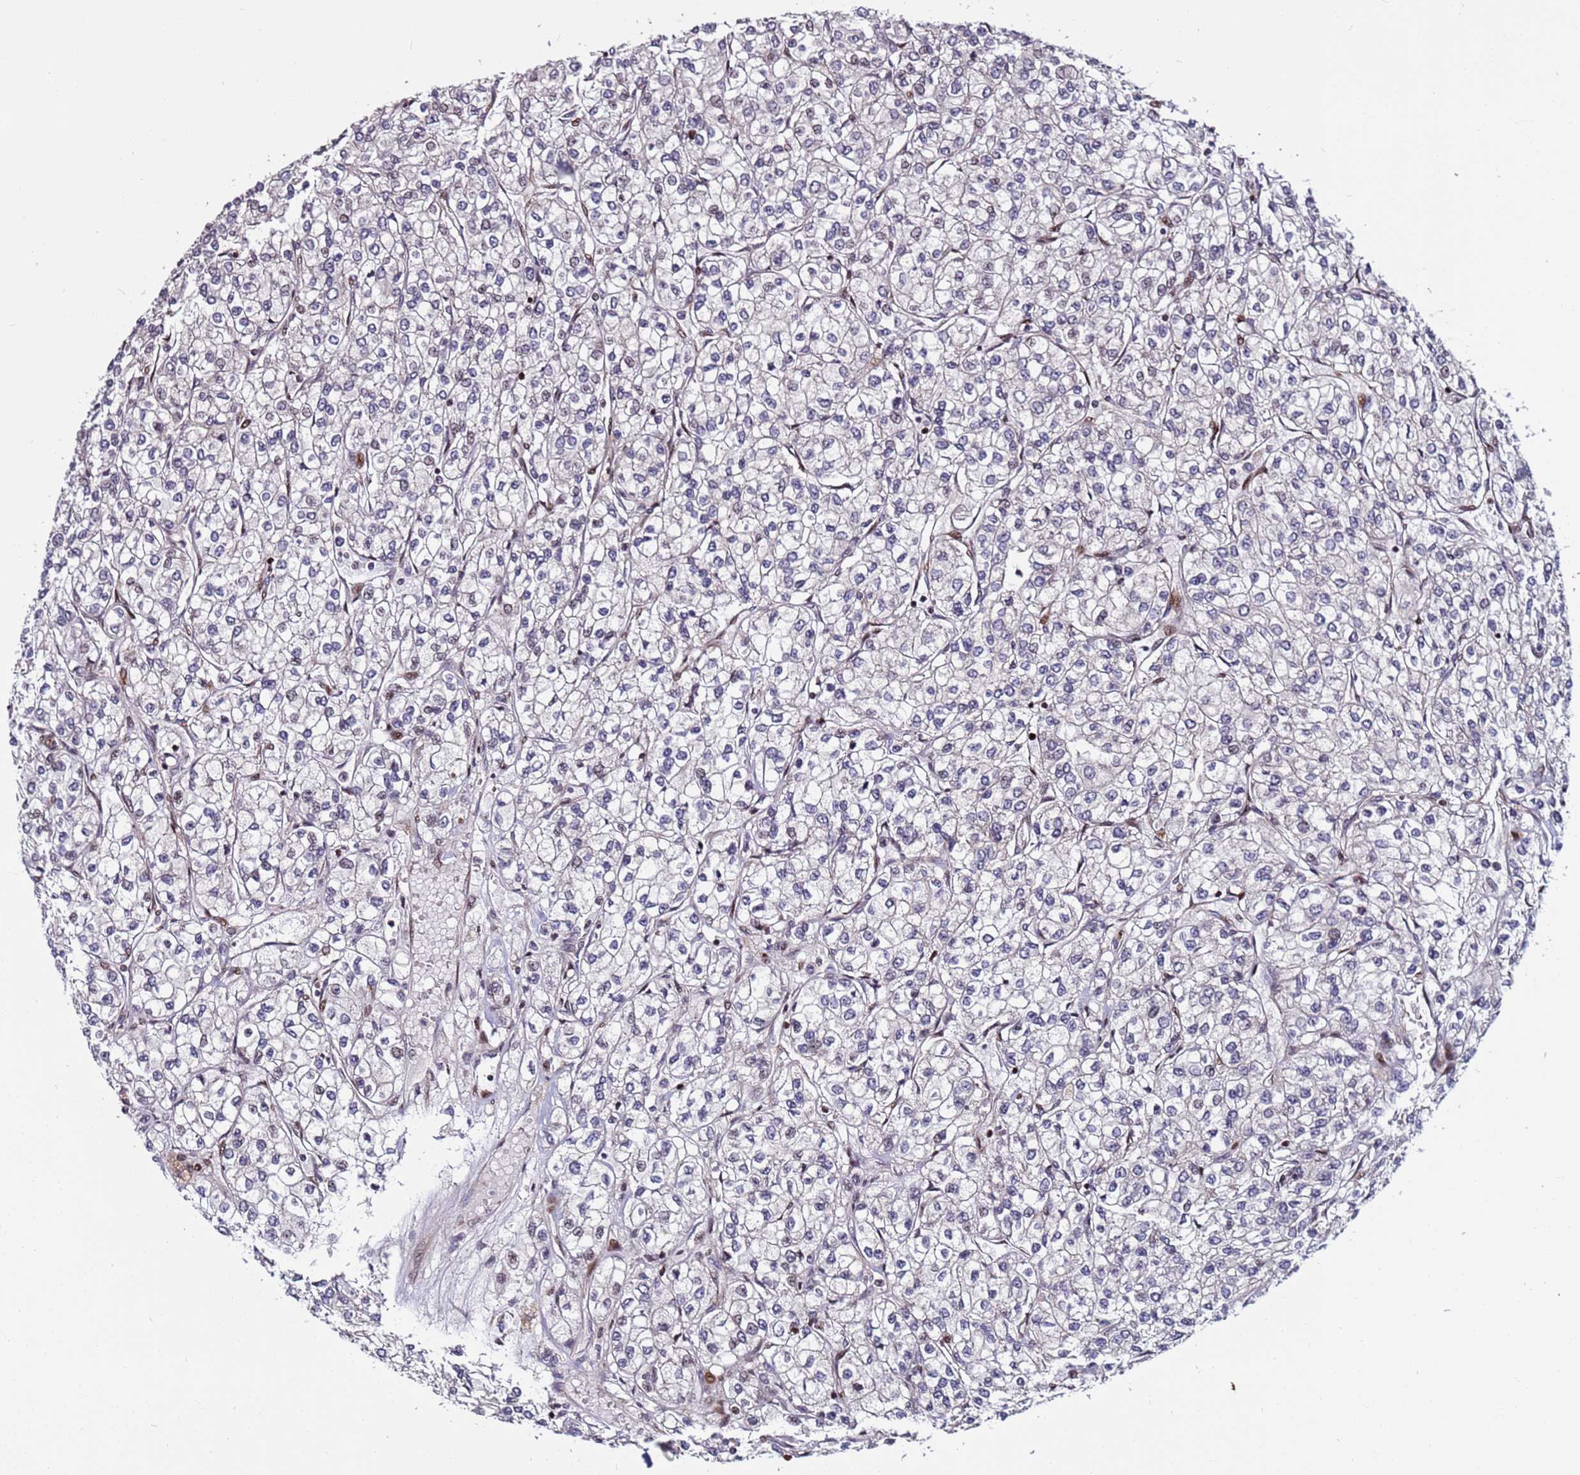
{"staining": {"intensity": "negative", "quantity": "none", "location": "none"}, "tissue": "renal cancer", "cell_type": "Tumor cells", "image_type": "cancer", "snomed": [{"axis": "morphology", "description": "Adenocarcinoma, NOS"}, {"axis": "topography", "description": "Kidney"}], "caption": "IHC of renal adenocarcinoma demonstrates no positivity in tumor cells.", "gene": "WBP11", "patient": {"sex": "male", "age": 80}}